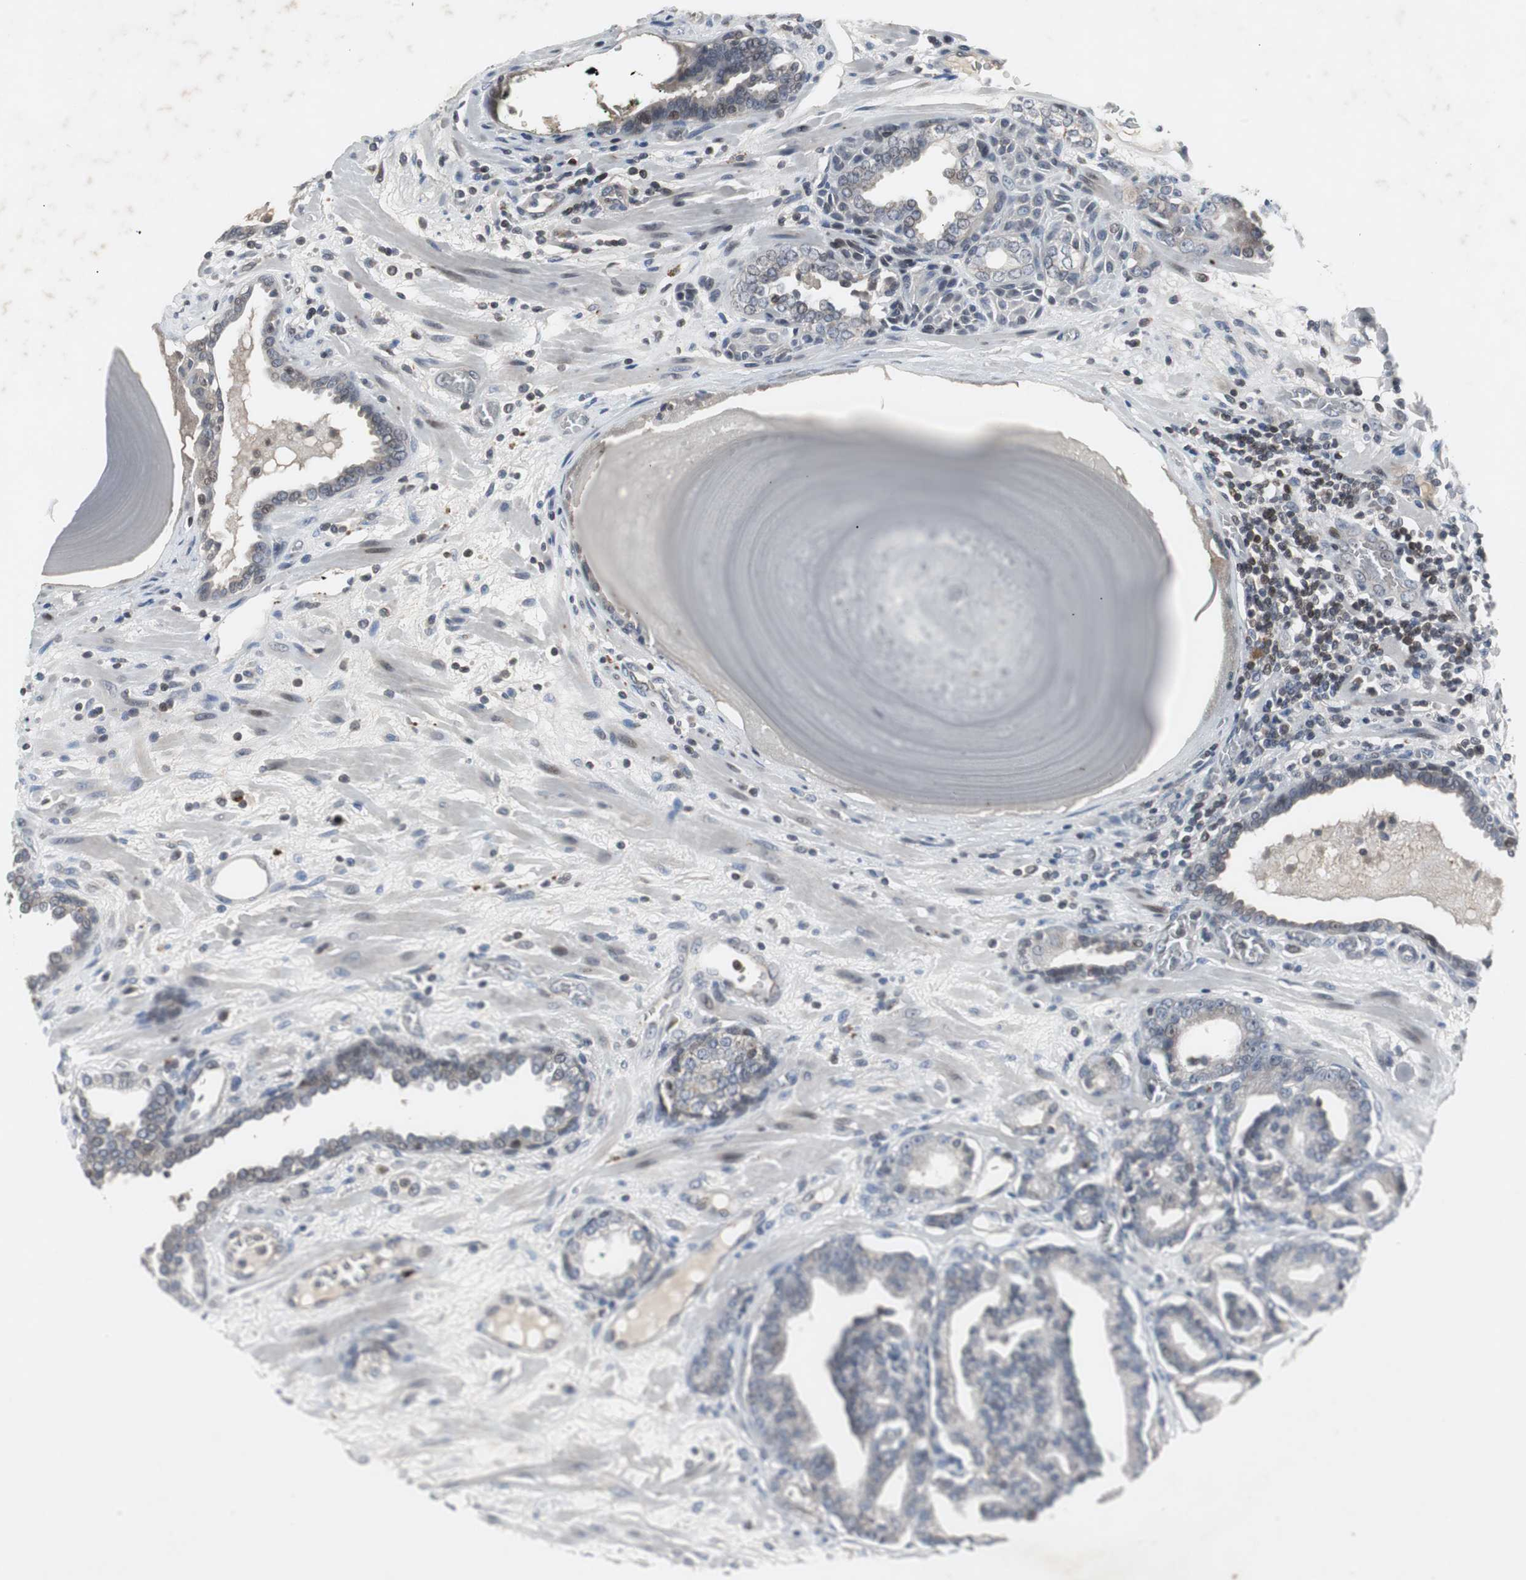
{"staining": {"intensity": "weak", "quantity": "25%-75%", "location": "cytoplasmic/membranous"}, "tissue": "prostate cancer", "cell_type": "Tumor cells", "image_type": "cancer", "snomed": [{"axis": "morphology", "description": "Adenocarcinoma, Low grade"}, {"axis": "topography", "description": "Prostate"}], "caption": "A brown stain shows weak cytoplasmic/membranous staining of a protein in human low-grade adenocarcinoma (prostate) tumor cells. Immunohistochemistry (ihc) stains the protein in brown and the nuclei are stained blue.", "gene": "ZNF396", "patient": {"sex": "male", "age": 63}}